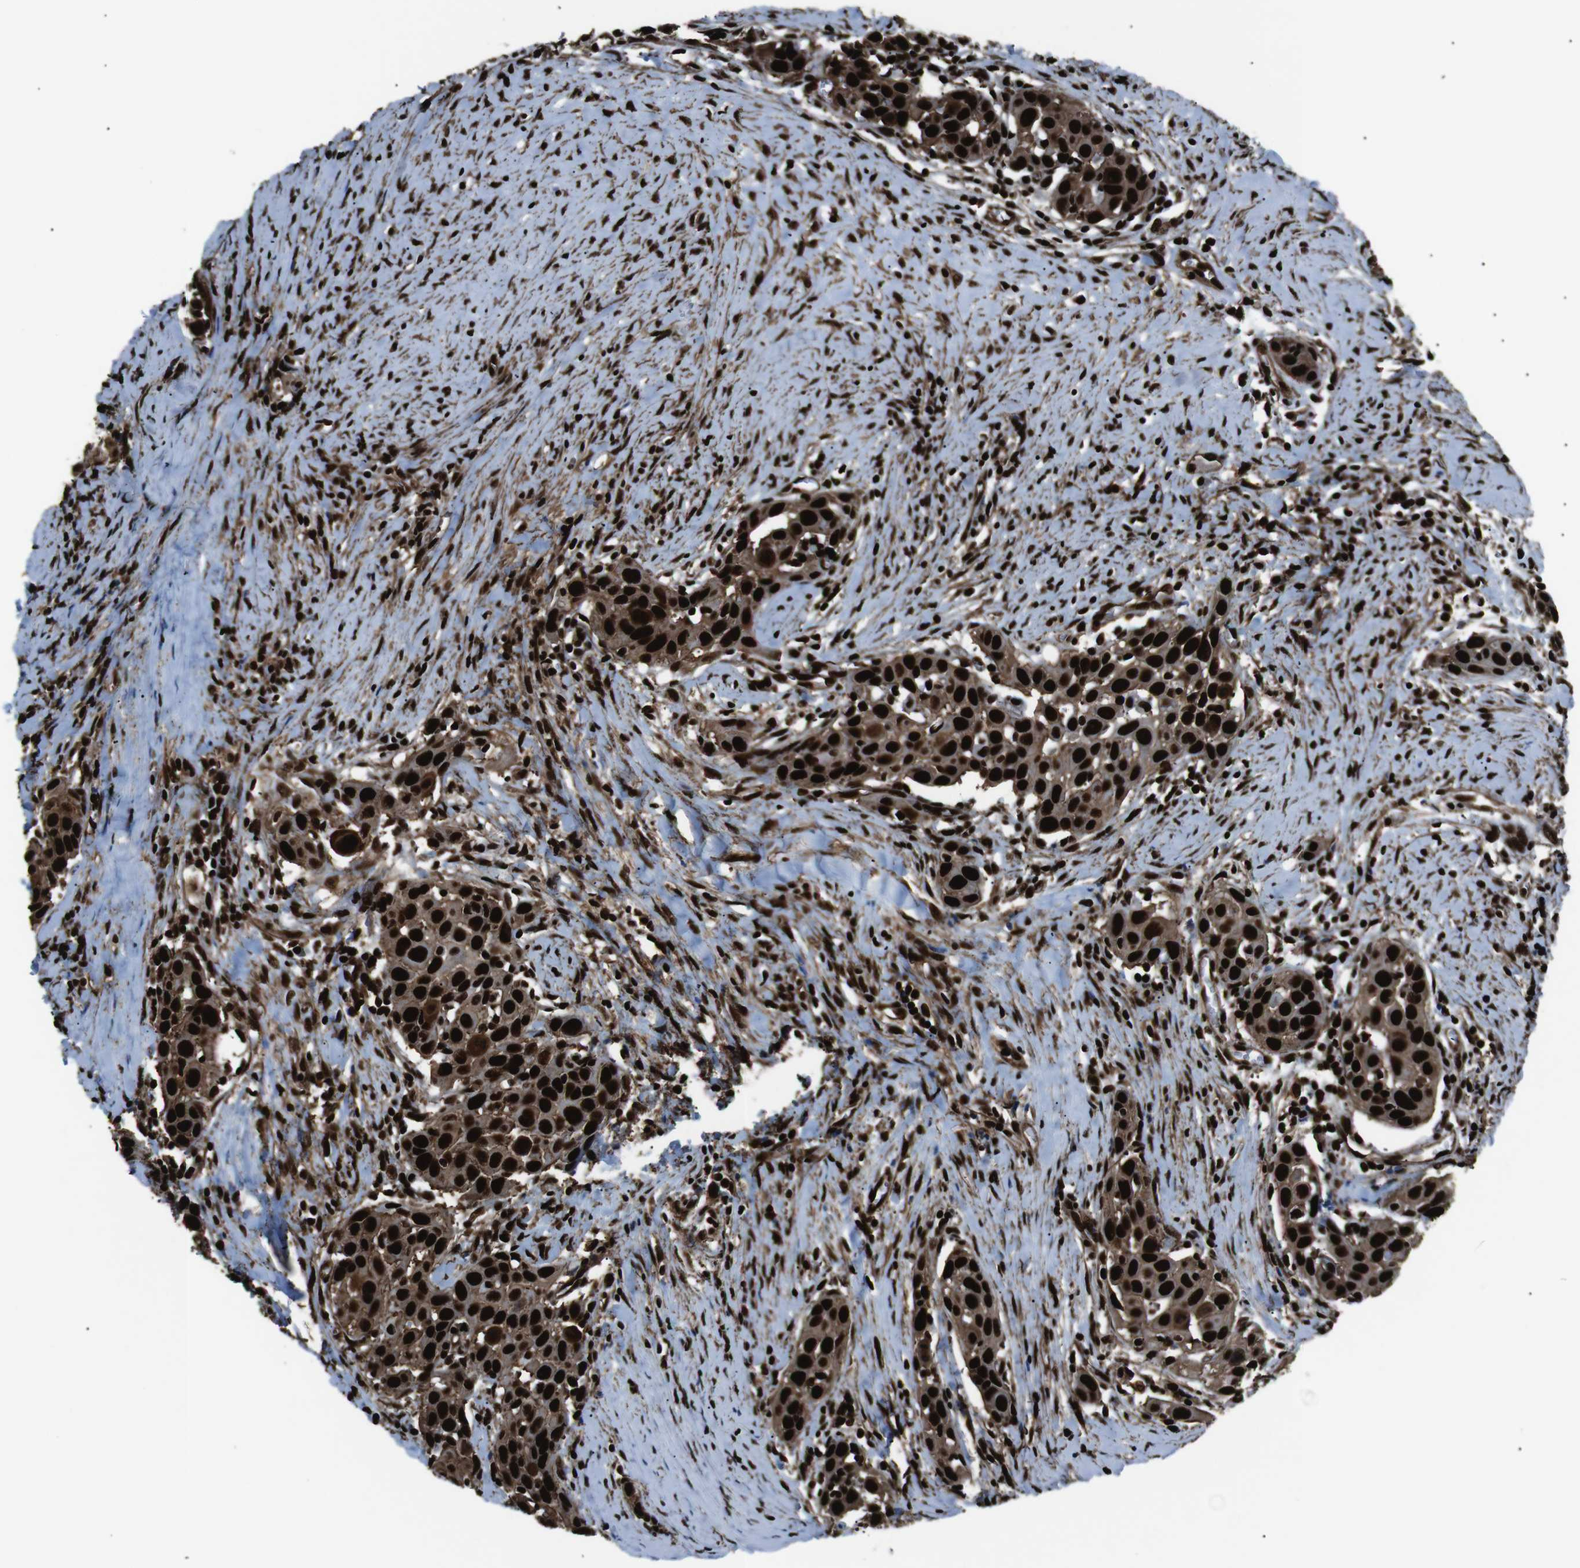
{"staining": {"intensity": "strong", "quantity": ">75%", "location": "cytoplasmic/membranous,nuclear"}, "tissue": "head and neck cancer", "cell_type": "Tumor cells", "image_type": "cancer", "snomed": [{"axis": "morphology", "description": "Squamous cell carcinoma, NOS"}, {"axis": "topography", "description": "Oral tissue"}, {"axis": "topography", "description": "Head-Neck"}], "caption": "The image reveals a brown stain indicating the presence of a protein in the cytoplasmic/membranous and nuclear of tumor cells in head and neck cancer. (brown staining indicates protein expression, while blue staining denotes nuclei).", "gene": "HNRNPU", "patient": {"sex": "female", "age": 50}}